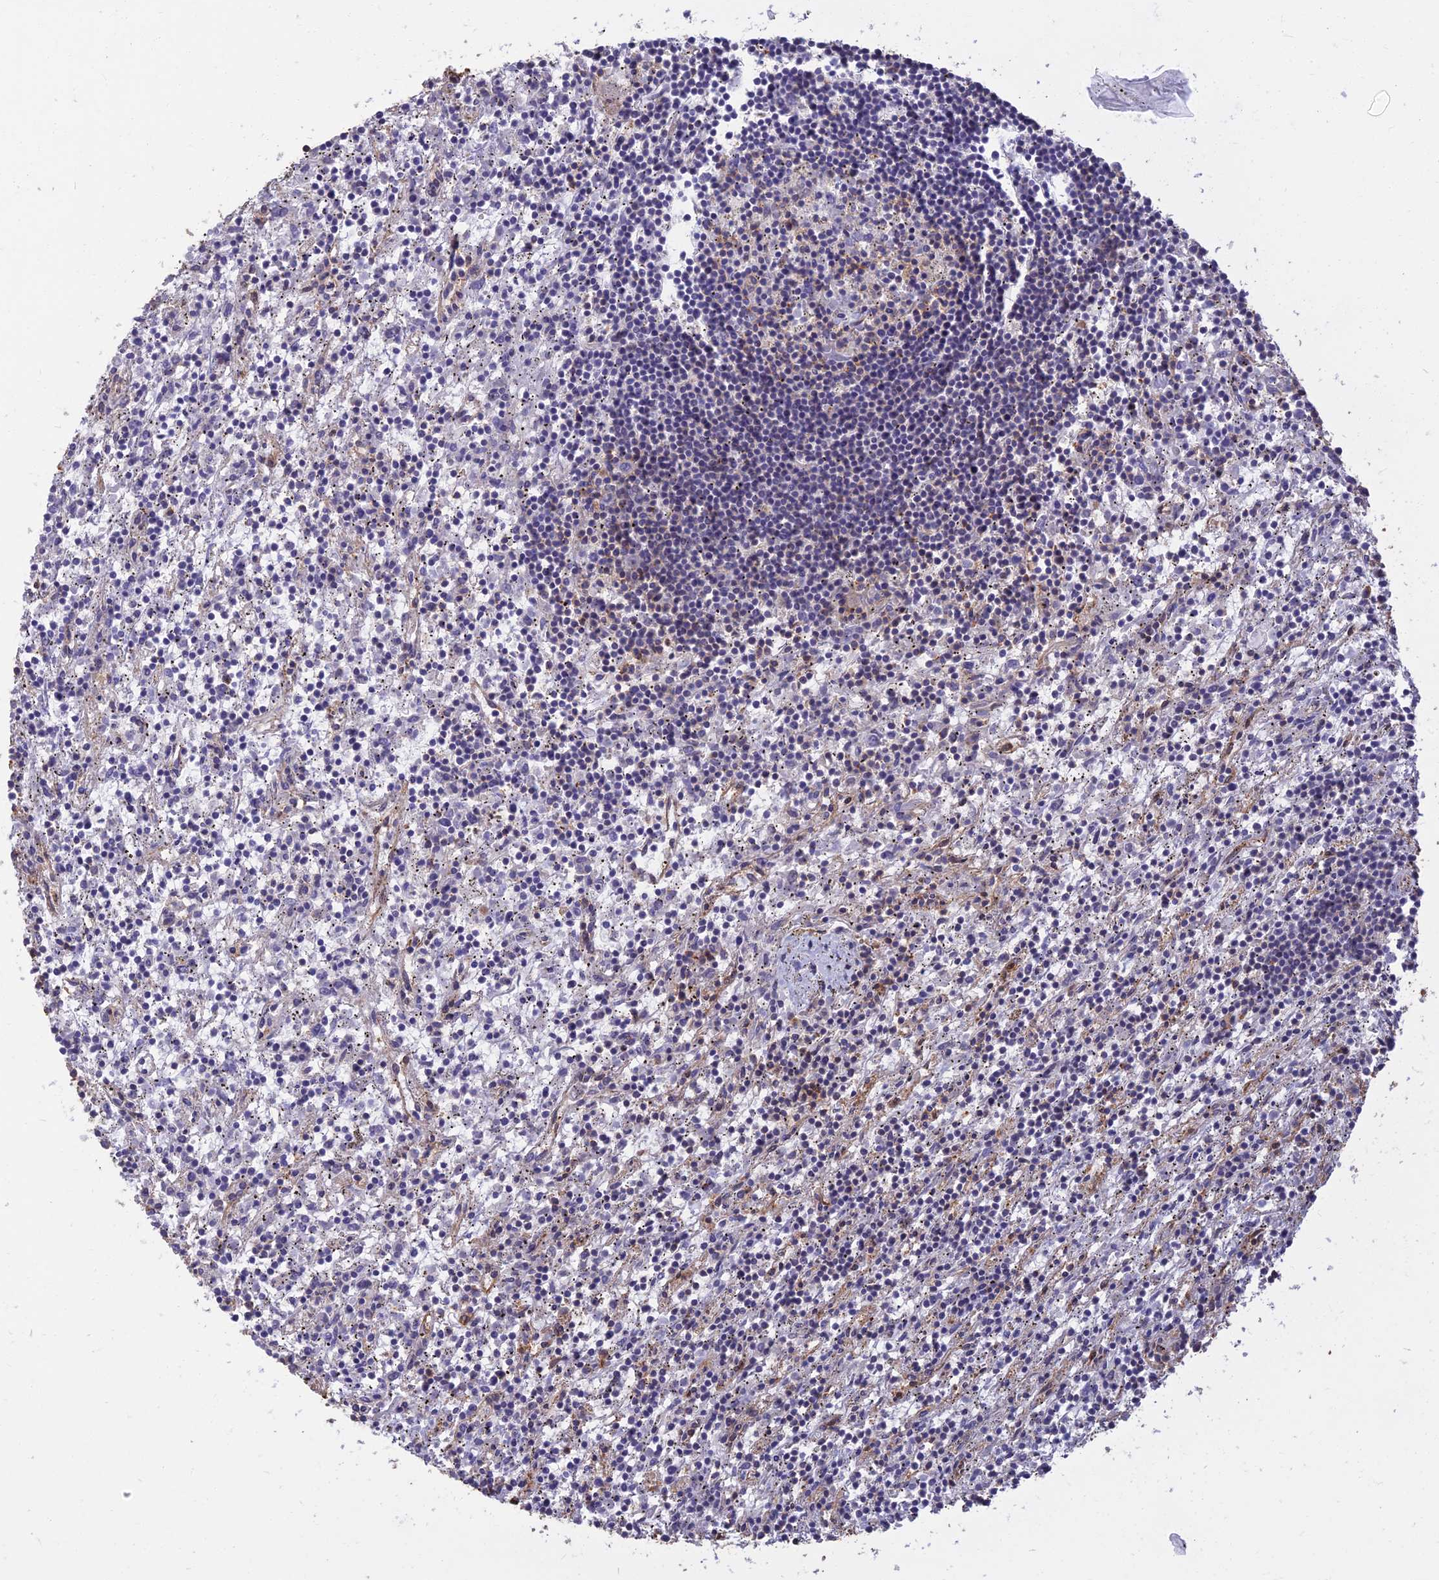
{"staining": {"intensity": "negative", "quantity": "none", "location": "none"}, "tissue": "lymphoma", "cell_type": "Tumor cells", "image_type": "cancer", "snomed": [{"axis": "morphology", "description": "Malignant lymphoma, non-Hodgkin's type, Low grade"}, {"axis": "topography", "description": "Spleen"}], "caption": "An image of human low-grade malignant lymphoma, non-Hodgkin's type is negative for staining in tumor cells.", "gene": "LRRN3", "patient": {"sex": "male", "age": 76}}